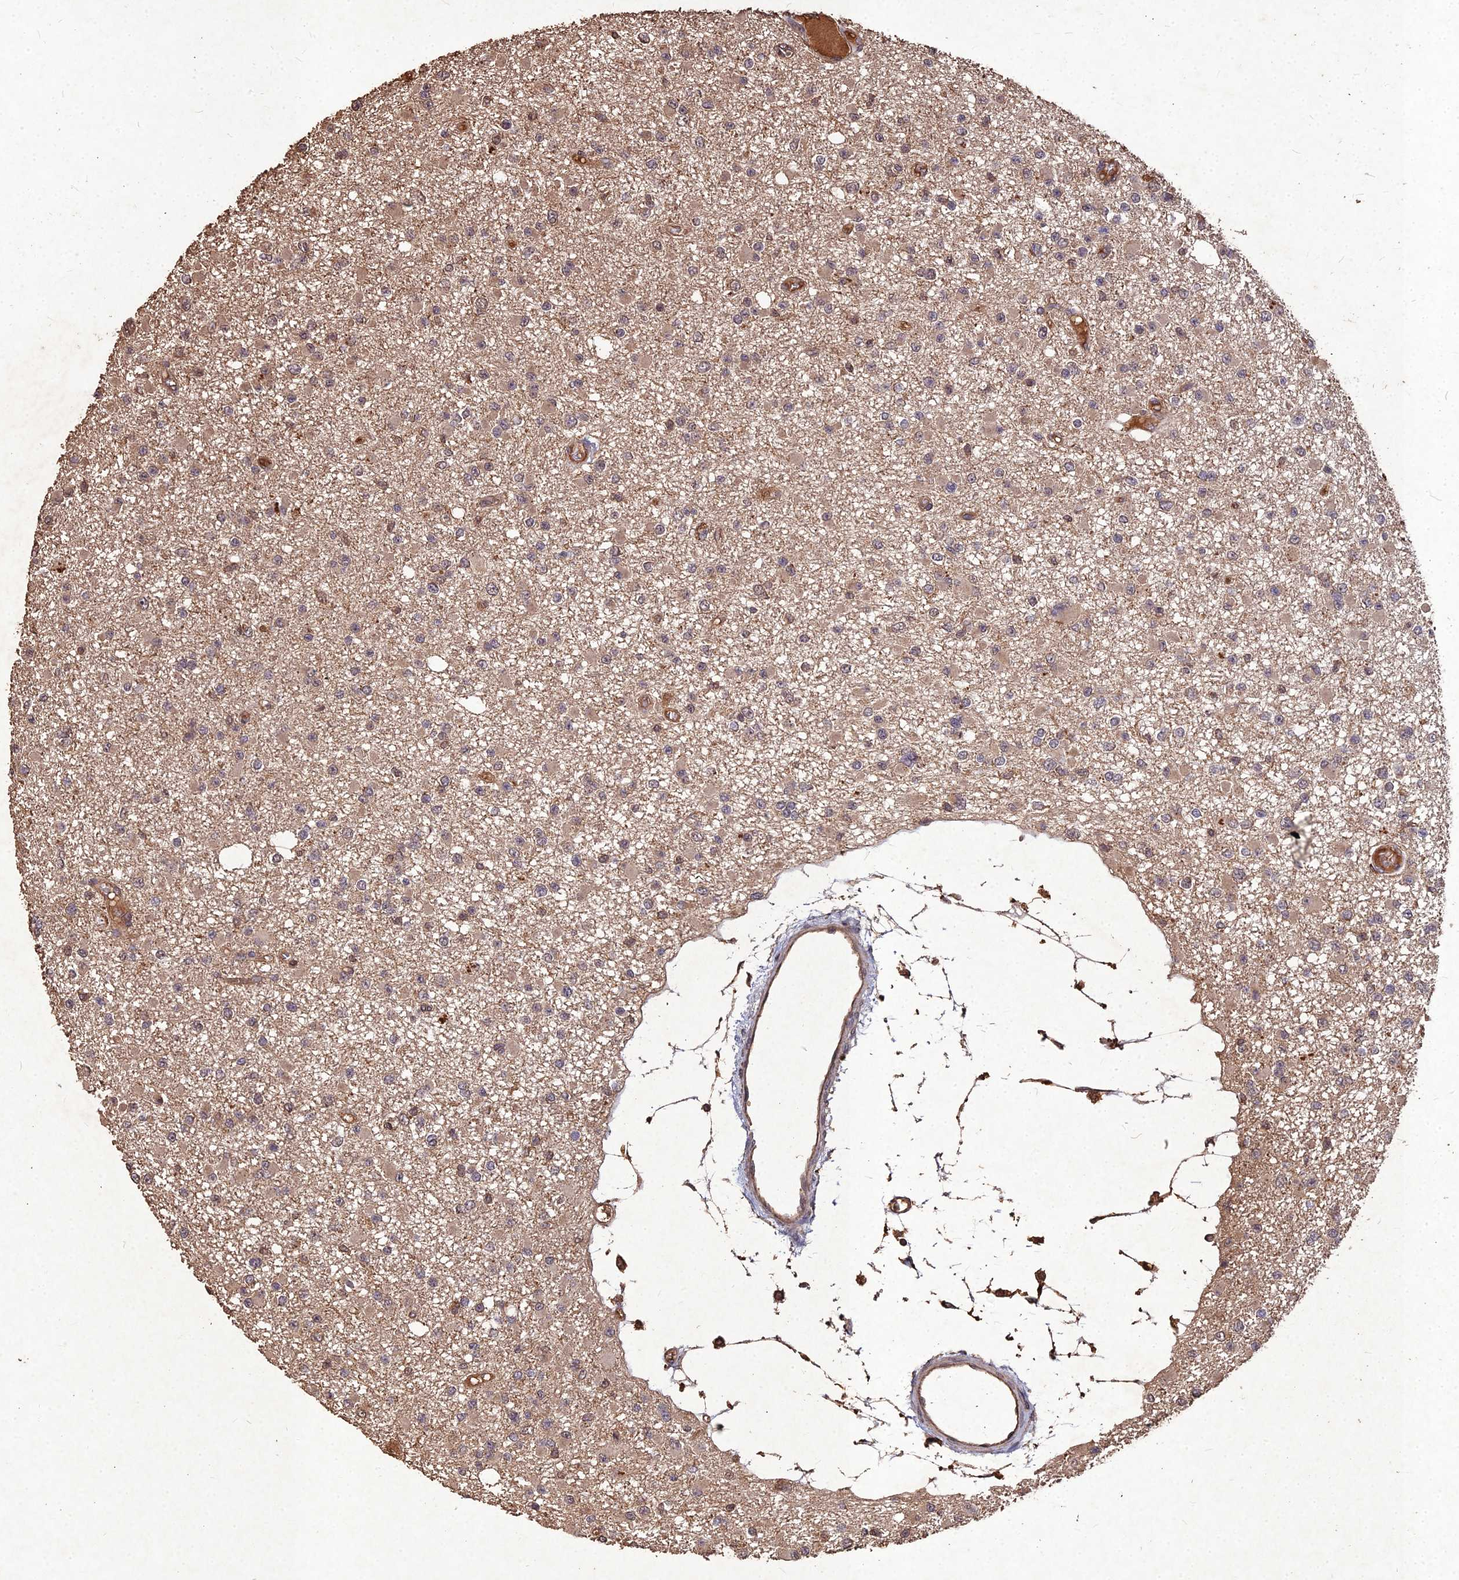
{"staining": {"intensity": "weak", "quantity": "<25%", "location": "cytoplasmic/membranous"}, "tissue": "glioma", "cell_type": "Tumor cells", "image_type": "cancer", "snomed": [{"axis": "morphology", "description": "Glioma, malignant, Low grade"}, {"axis": "topography", "description": "Brain"}], "caption": "A micrograph of glioma stained for a protein shows no brown staining in tumor cells.", "gene": "SYMPK", "patient": {"sex": "female", "age": 22}}